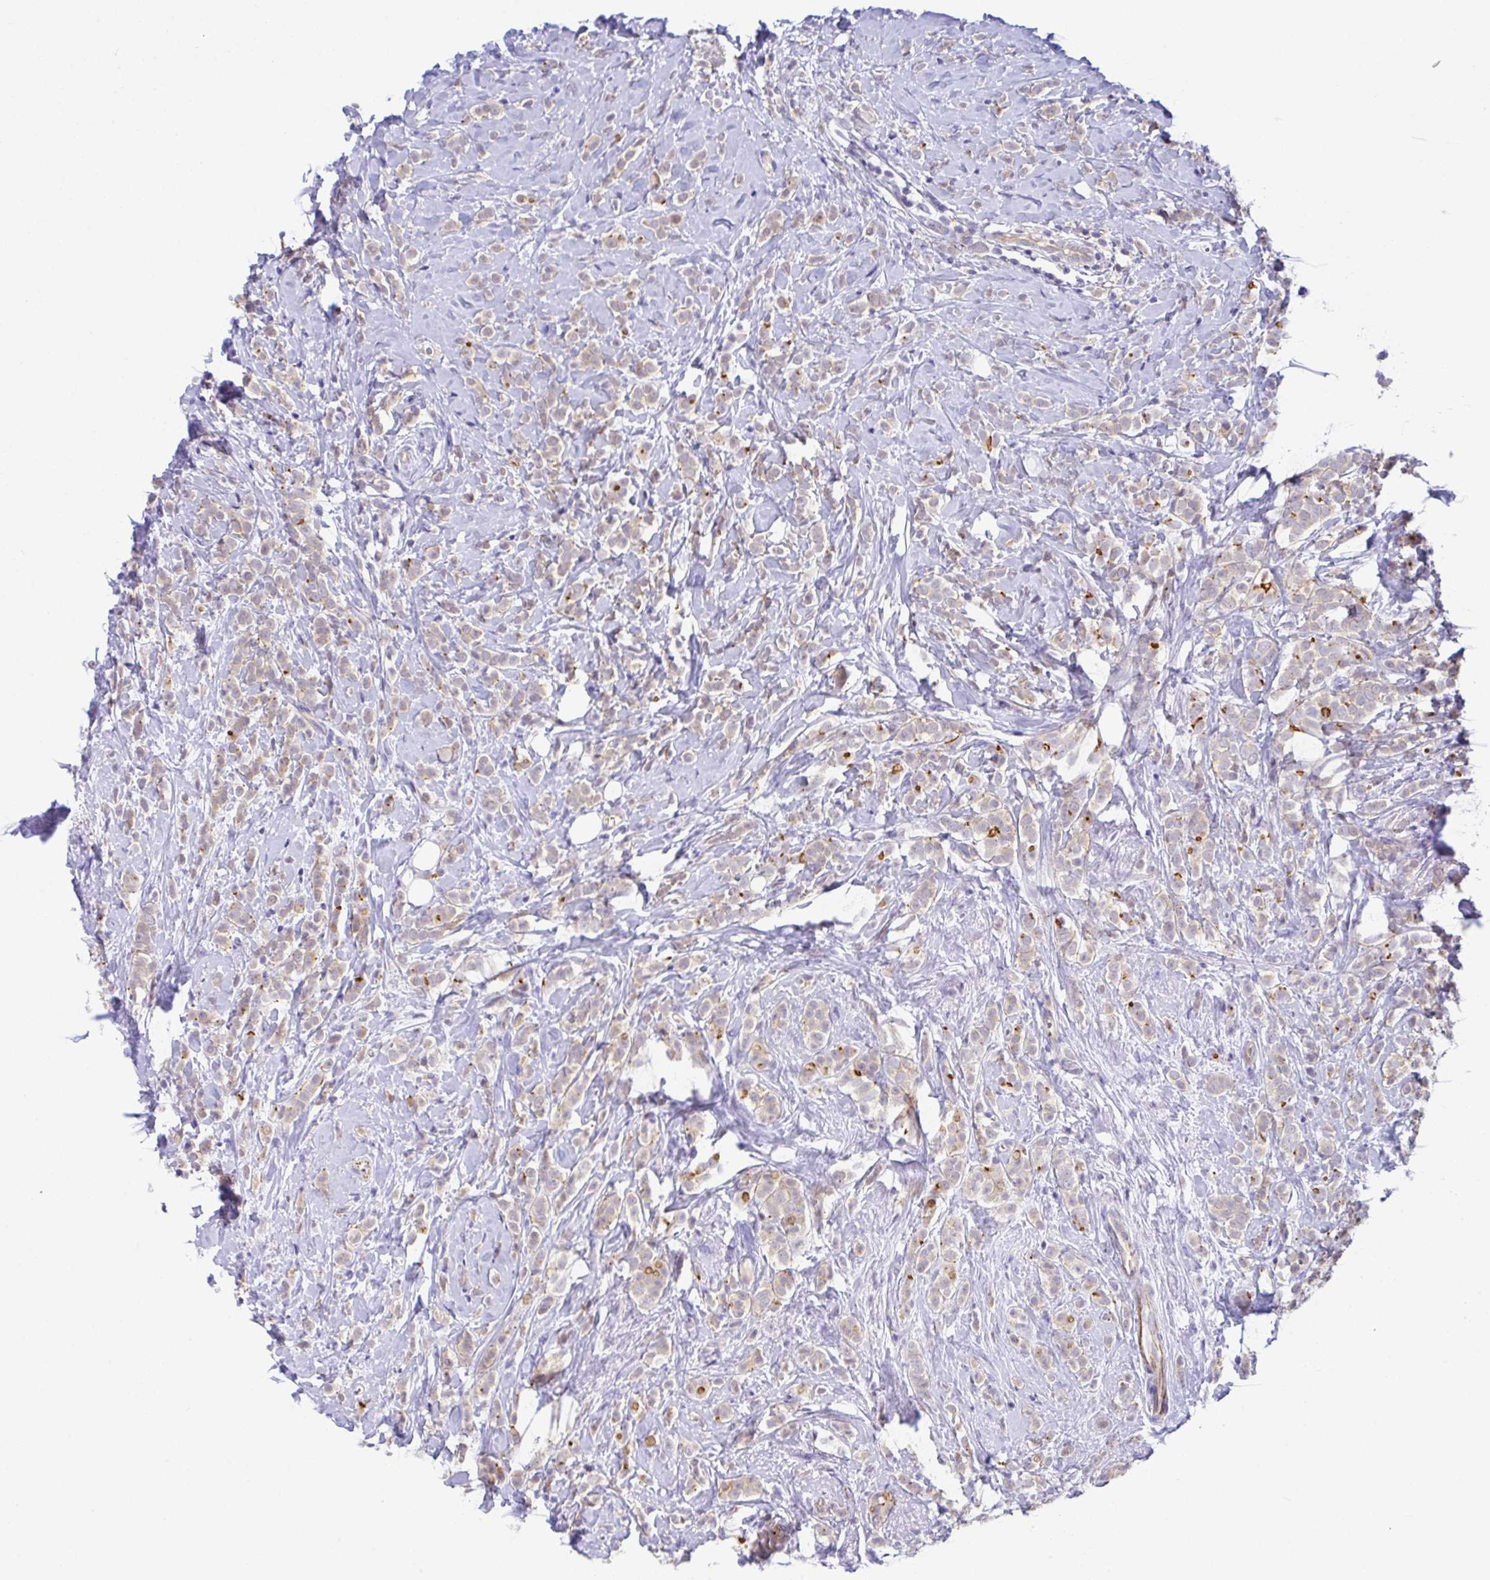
{"staining": {"intensity": "weak", "quantity": "<25%", "location": "cytoplasmic/membranous"}, "tissue": "breast cancer", "cell_type": "Tumor cells", "image_type": "cancer", "snomed": [{"axis": "morphology", "description": "Lobular carcinoma"}, {"axis": "topography", "description": "Breast"}], "caption": "There is no significant staining in tumor cells of breast lobular carcinoma. Nuclei are stained in blue.", "gene": "CGNL1", "patient": {"sex": "female", "age": 49}}